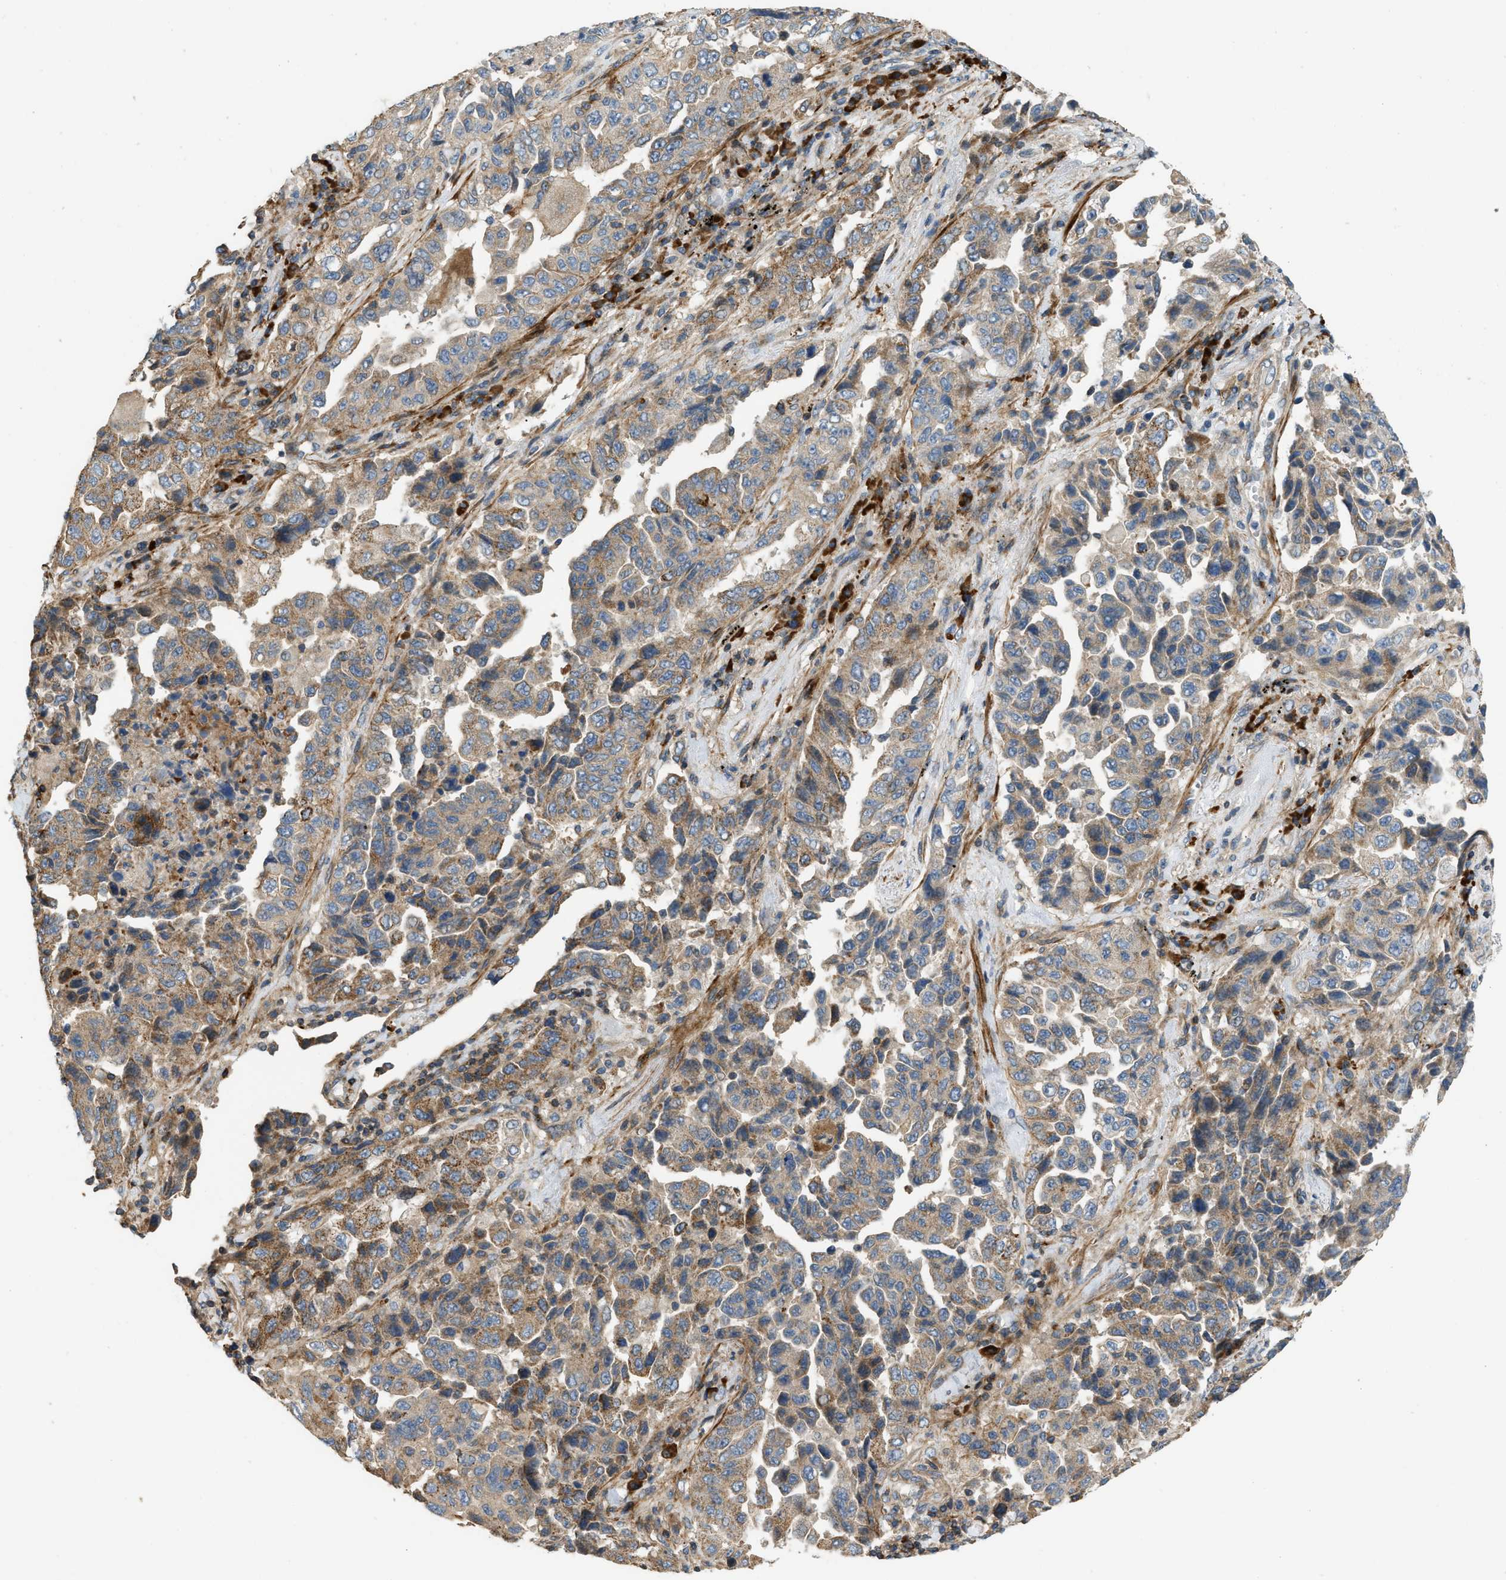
{"staining": {"intensity": "moderate", "quantity": ">75%", "location": "cytoplasmic/membranous"}, "tissue": "lung cancer", "cell_type": "Tumor cells", "image_type": "cancer", "snomed": [{"axis": "morphology", "description": "Adenocarcinoma, NOS"}, {"axis": "topography", "description": "Lung"}], "caption": "Protein staining exhibits moderate cytoplasmic/membranous expression in approximately >75% of tumor cells in lung cancer (adenocarcinoma). The protein of interest is stained brown, and the nuclei are stained in blue (DAB (3,3'-diaminobenzidine) IHC with brightfield microscopy, high magnification).", "gene": "BTN3A2", "patient": {"sex": "female", "age": 51}}